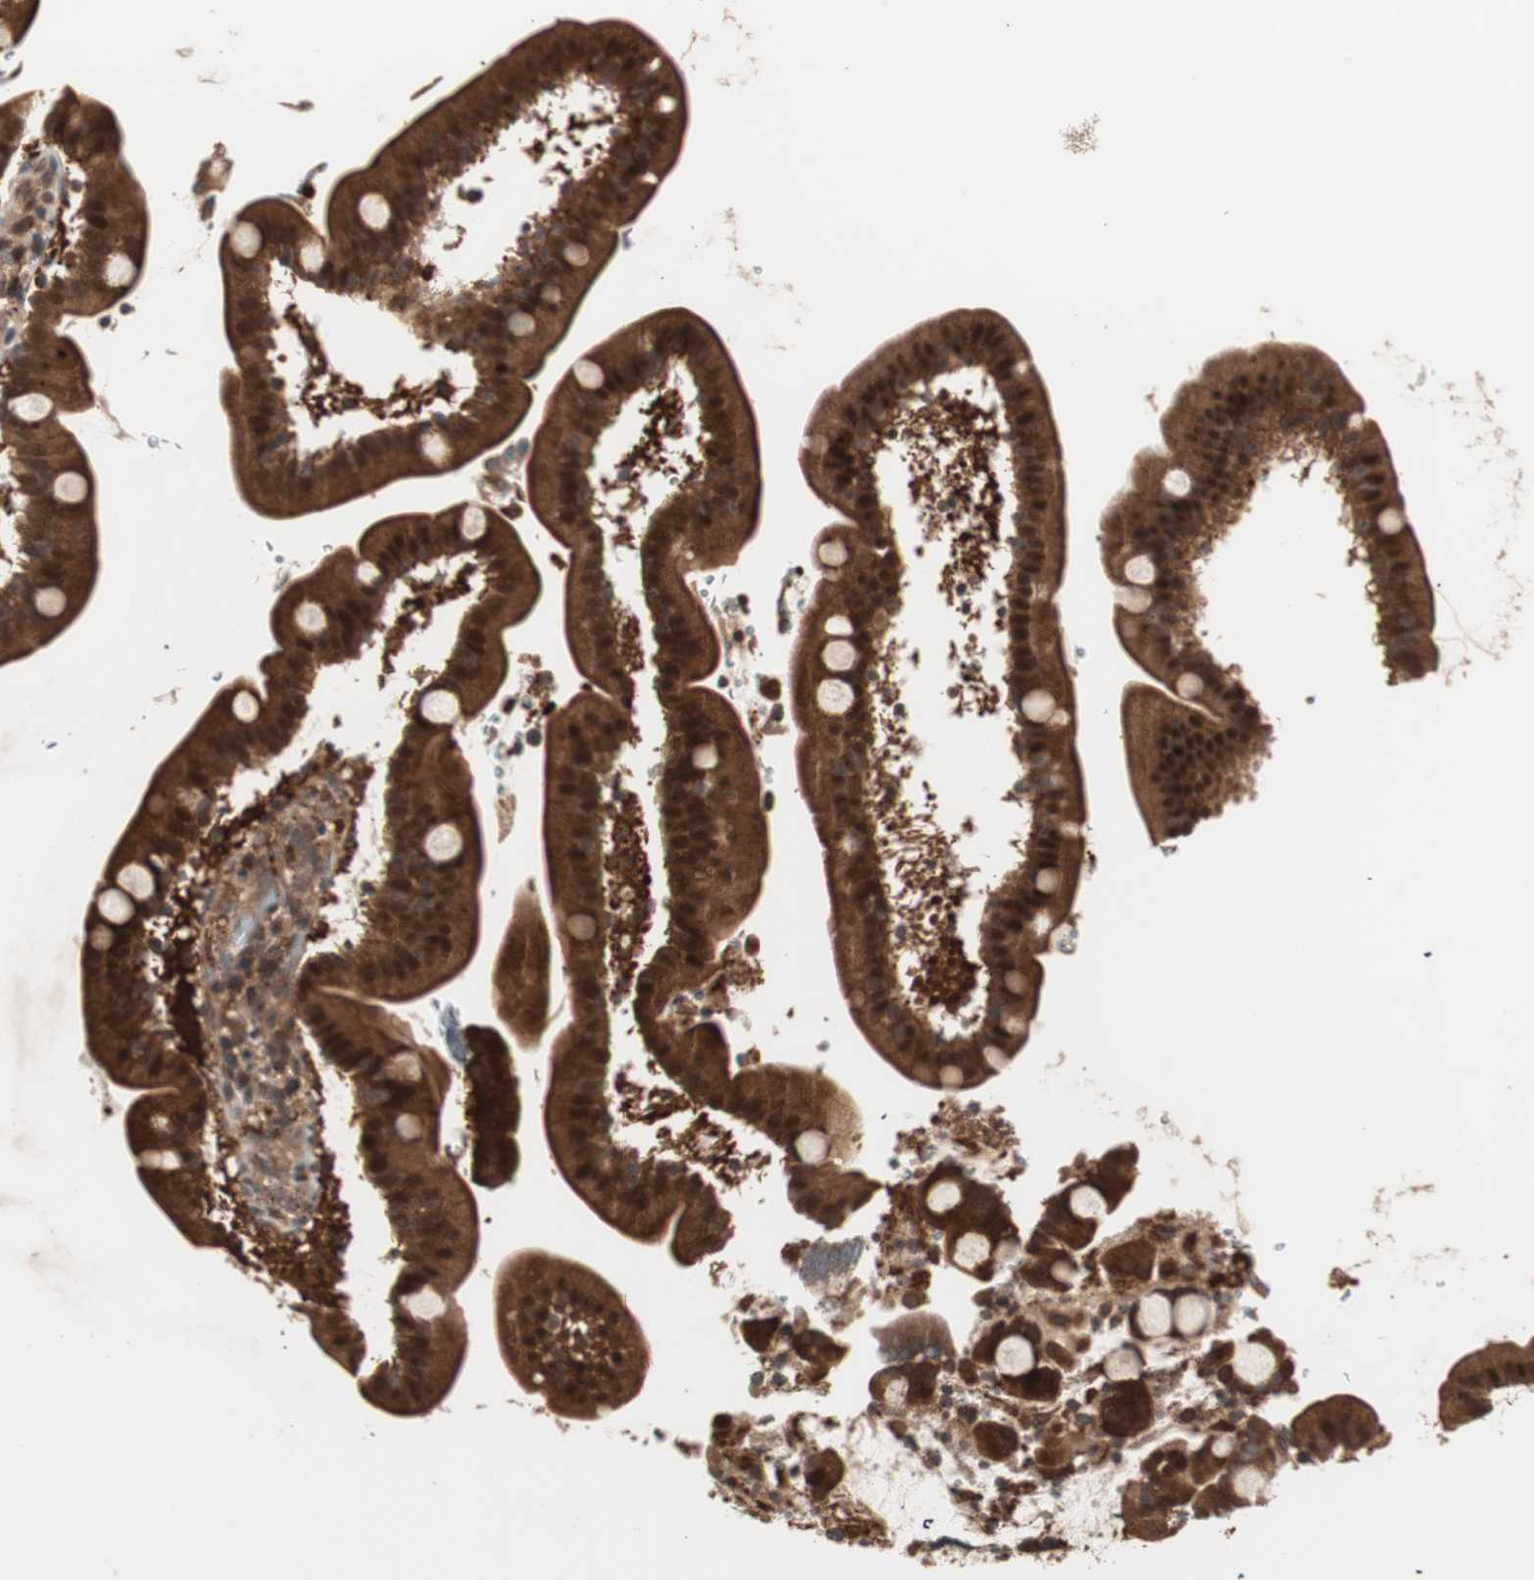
{"staining": {"intensity": "strong", "quantity": ">75%", "location": "cytoplasmic/membranous,nuclear"}, "tissue": "duodenum", "cell_type": "Glandular cells", "image_type": "normal", "snomed": [{"axis": "morphology", "description": "Normal tissue, NOS"}, {"axis": "topography", "description": "Duodenum"}], "caption": "Glandular cells exhibit high levels of strong cytoplasmic/membranous,nuclear expression in approximately >75% of cells in normal human duodenum.", "gene": "PRKG2", "patient": {"sex": "male", "age": 54}}